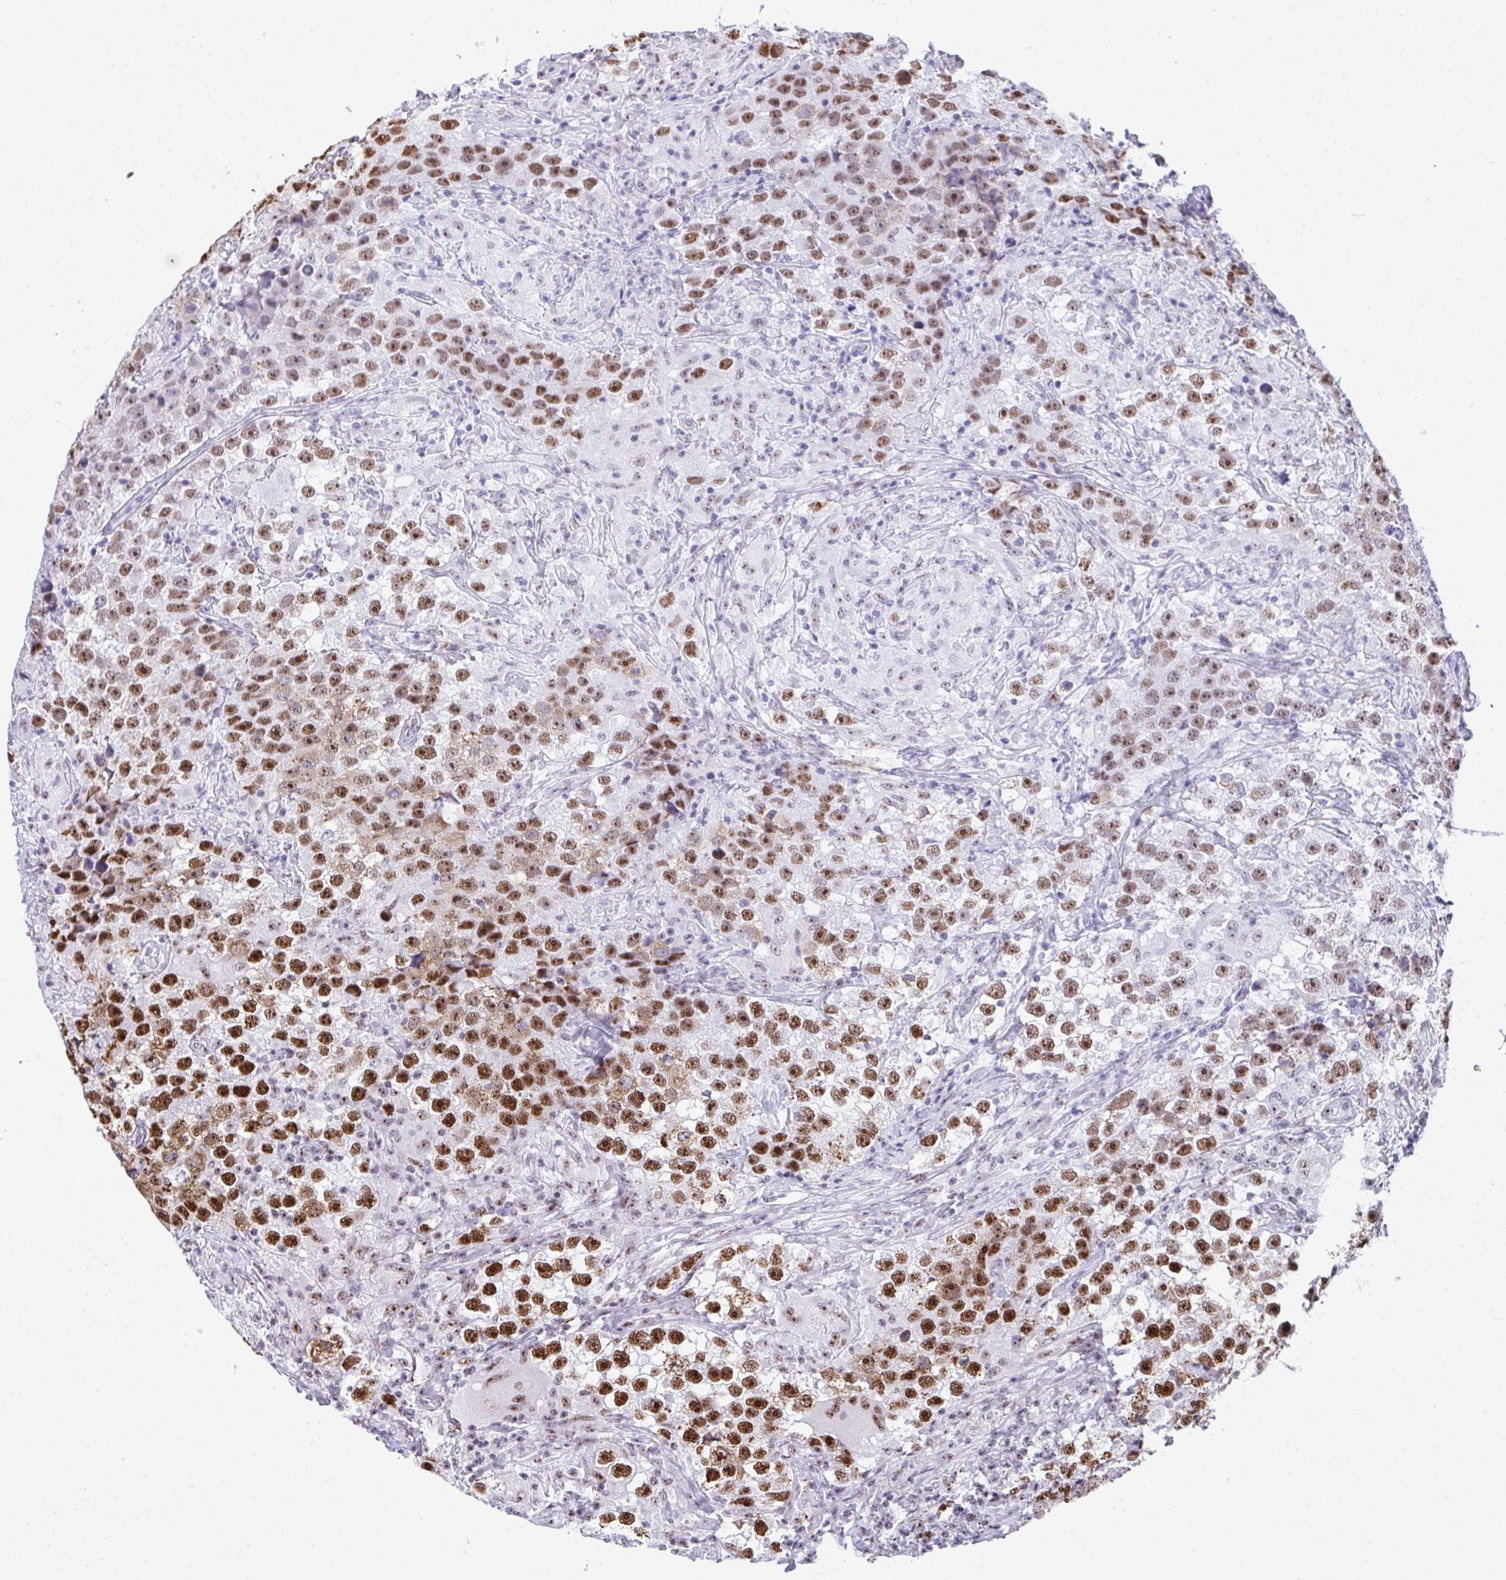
{"staining": {"intensity": "strong", "quantity": ">75%", "location": "nuclear"}, "tissue": "testis cancer", "cell_type": "Tumor cells", "image_type": "cancer", "snomed": [{"axis": "morphology", "description": "Seminoma, NOS"}, {"axis": "topography", "description": "Testis"}], "caption": "This micrograph demonstrates seminoma (testis) stained with immunohistochemistry to label a protein in brown. The nuclear of tumor cells show strong positivity for the protein. Nuclei are counter-stained blue.", "gene": "PELP1", "patient": {"sex": "male", "age": 46}}